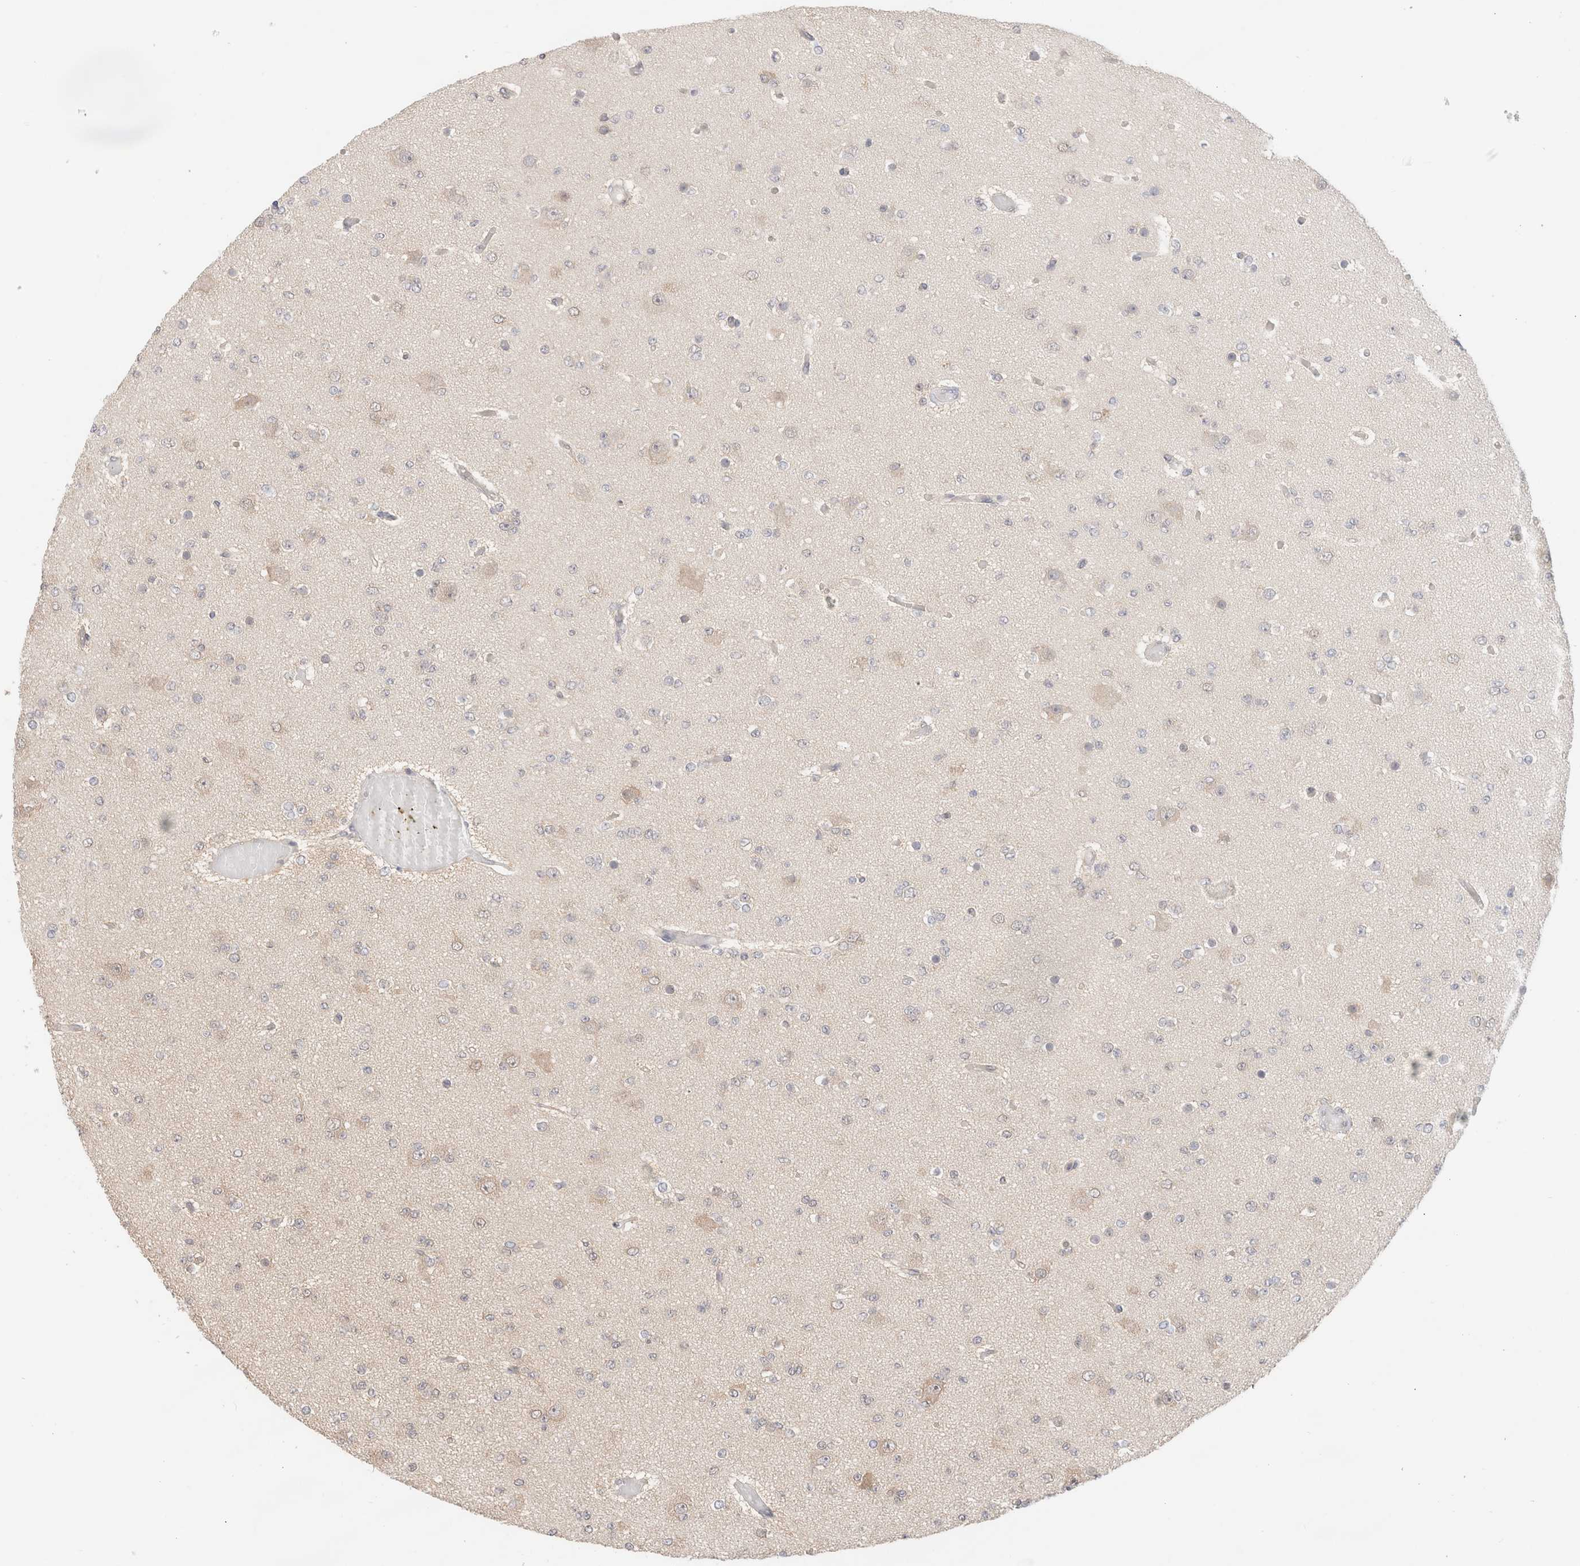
{"staining": {"intensity": "weak", "quantity": "<25%", "location": "cytoplasmic/membranous"}, "tissue": "glioma", "cell_type": "Tumor cells", "image_type": "cancer", "snomed": [{"axis": "morphology", "description": "Glioma, malignant, Low grade"}, {"axis": "topography", "description": "Brain"}], "caption": "The immunohistochemistry (IHC) micrograph has no significant positivity in tumor cells of glioma tissue.", "gene": "C17orf97", "patient": {"sex": "female", "age": 22}}